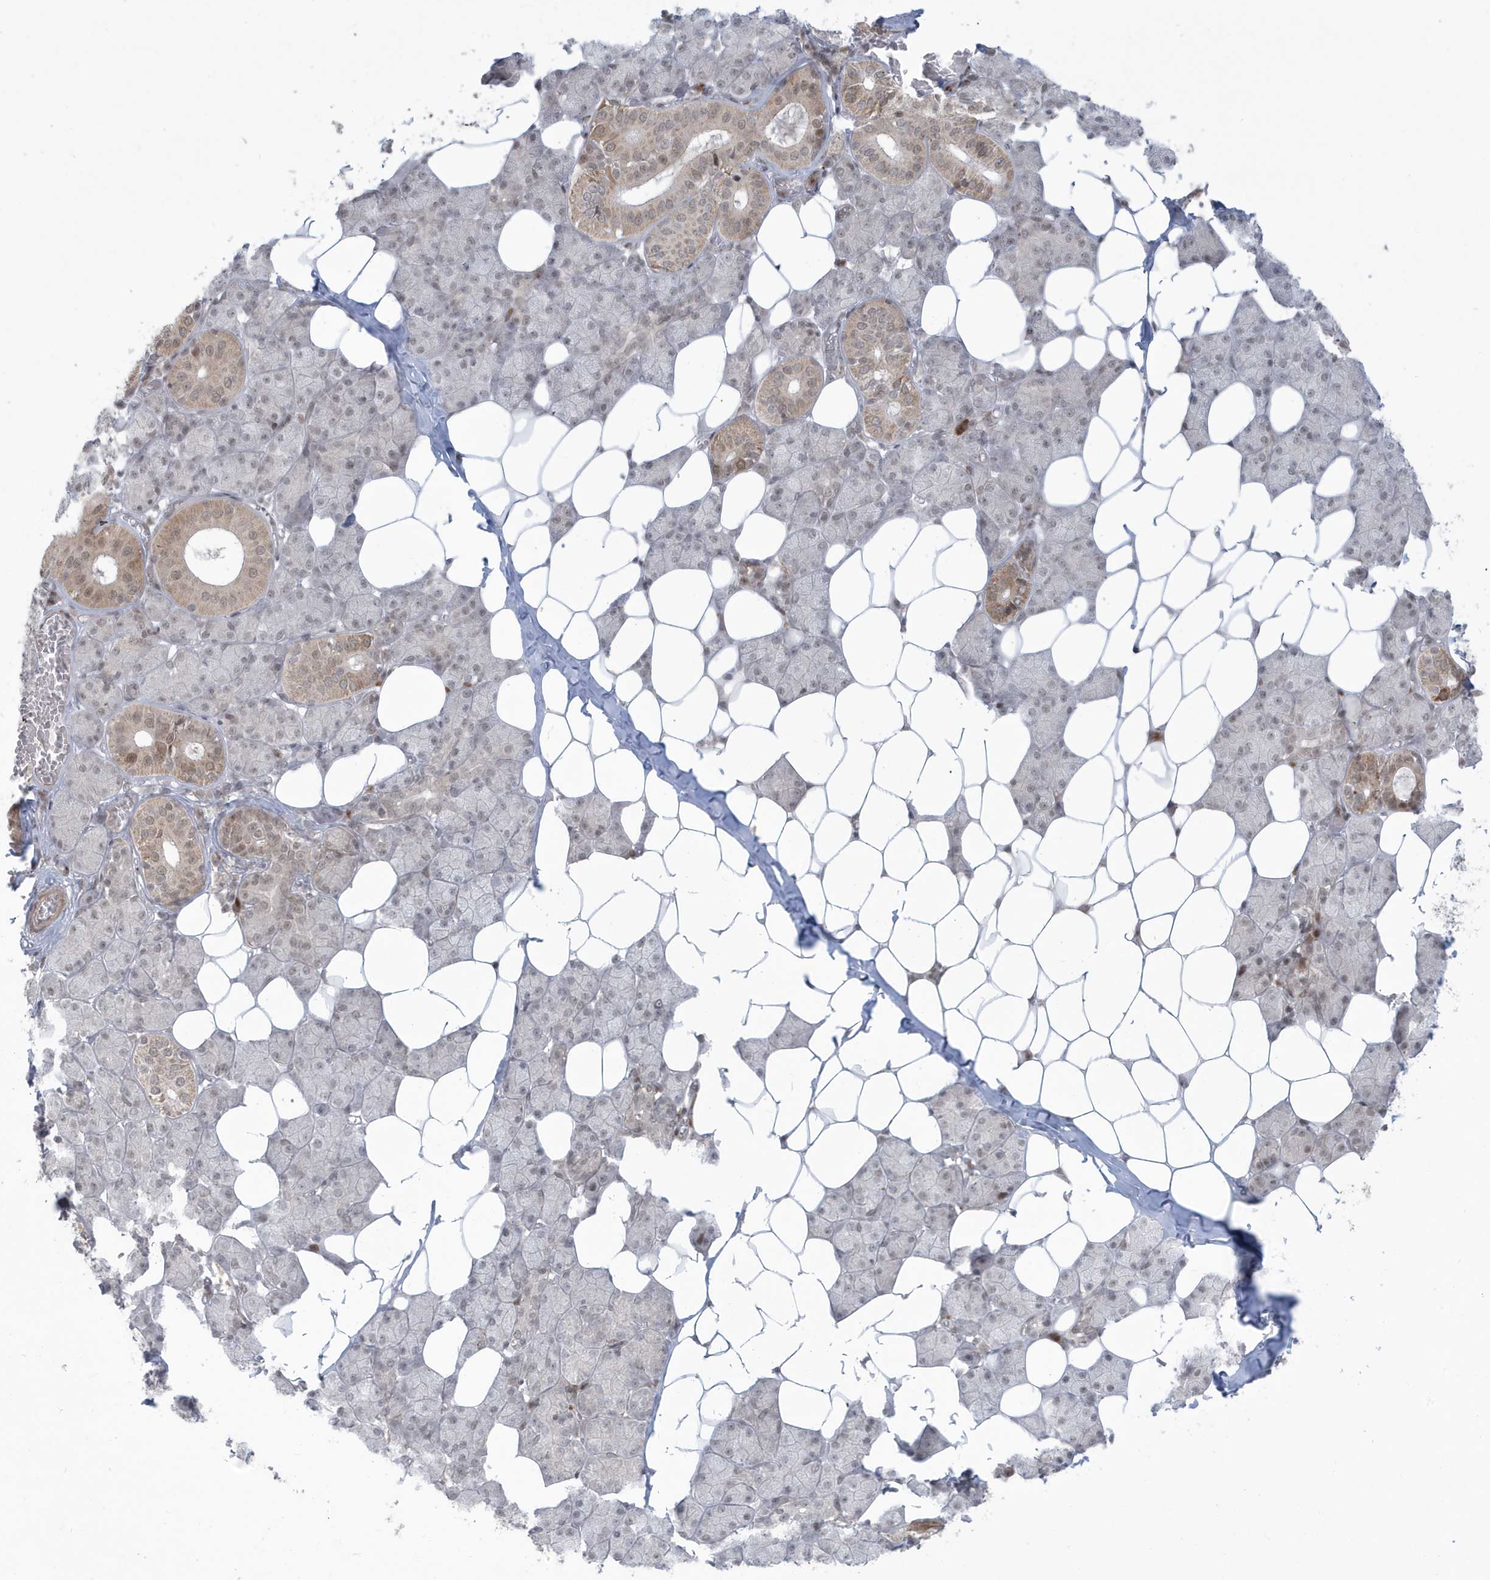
{"staining": {"intensity": "moderate", "quantity": "25%-75%", "location": "cytoplasmic/membranous,nuclear"}, "tissue": "salivary gland", "cell_type": "Glandular cells", "image_type": "normal", "snomed": [{"axis": "morphology", "description": "Normal tissue, NOS"}, {"axis": "topography", "description": "Salivary gland"}], "caption": "A micrograph of salivary gland stained for a protein displays moderate cytoplasmic/membranous,nuclear brown staining in glandular cells. (brown staining indicates protein expression, while blue staining denotes nuclei).", "gene": "C1orf52", "patient": {"sex": "female", "age": 33}}